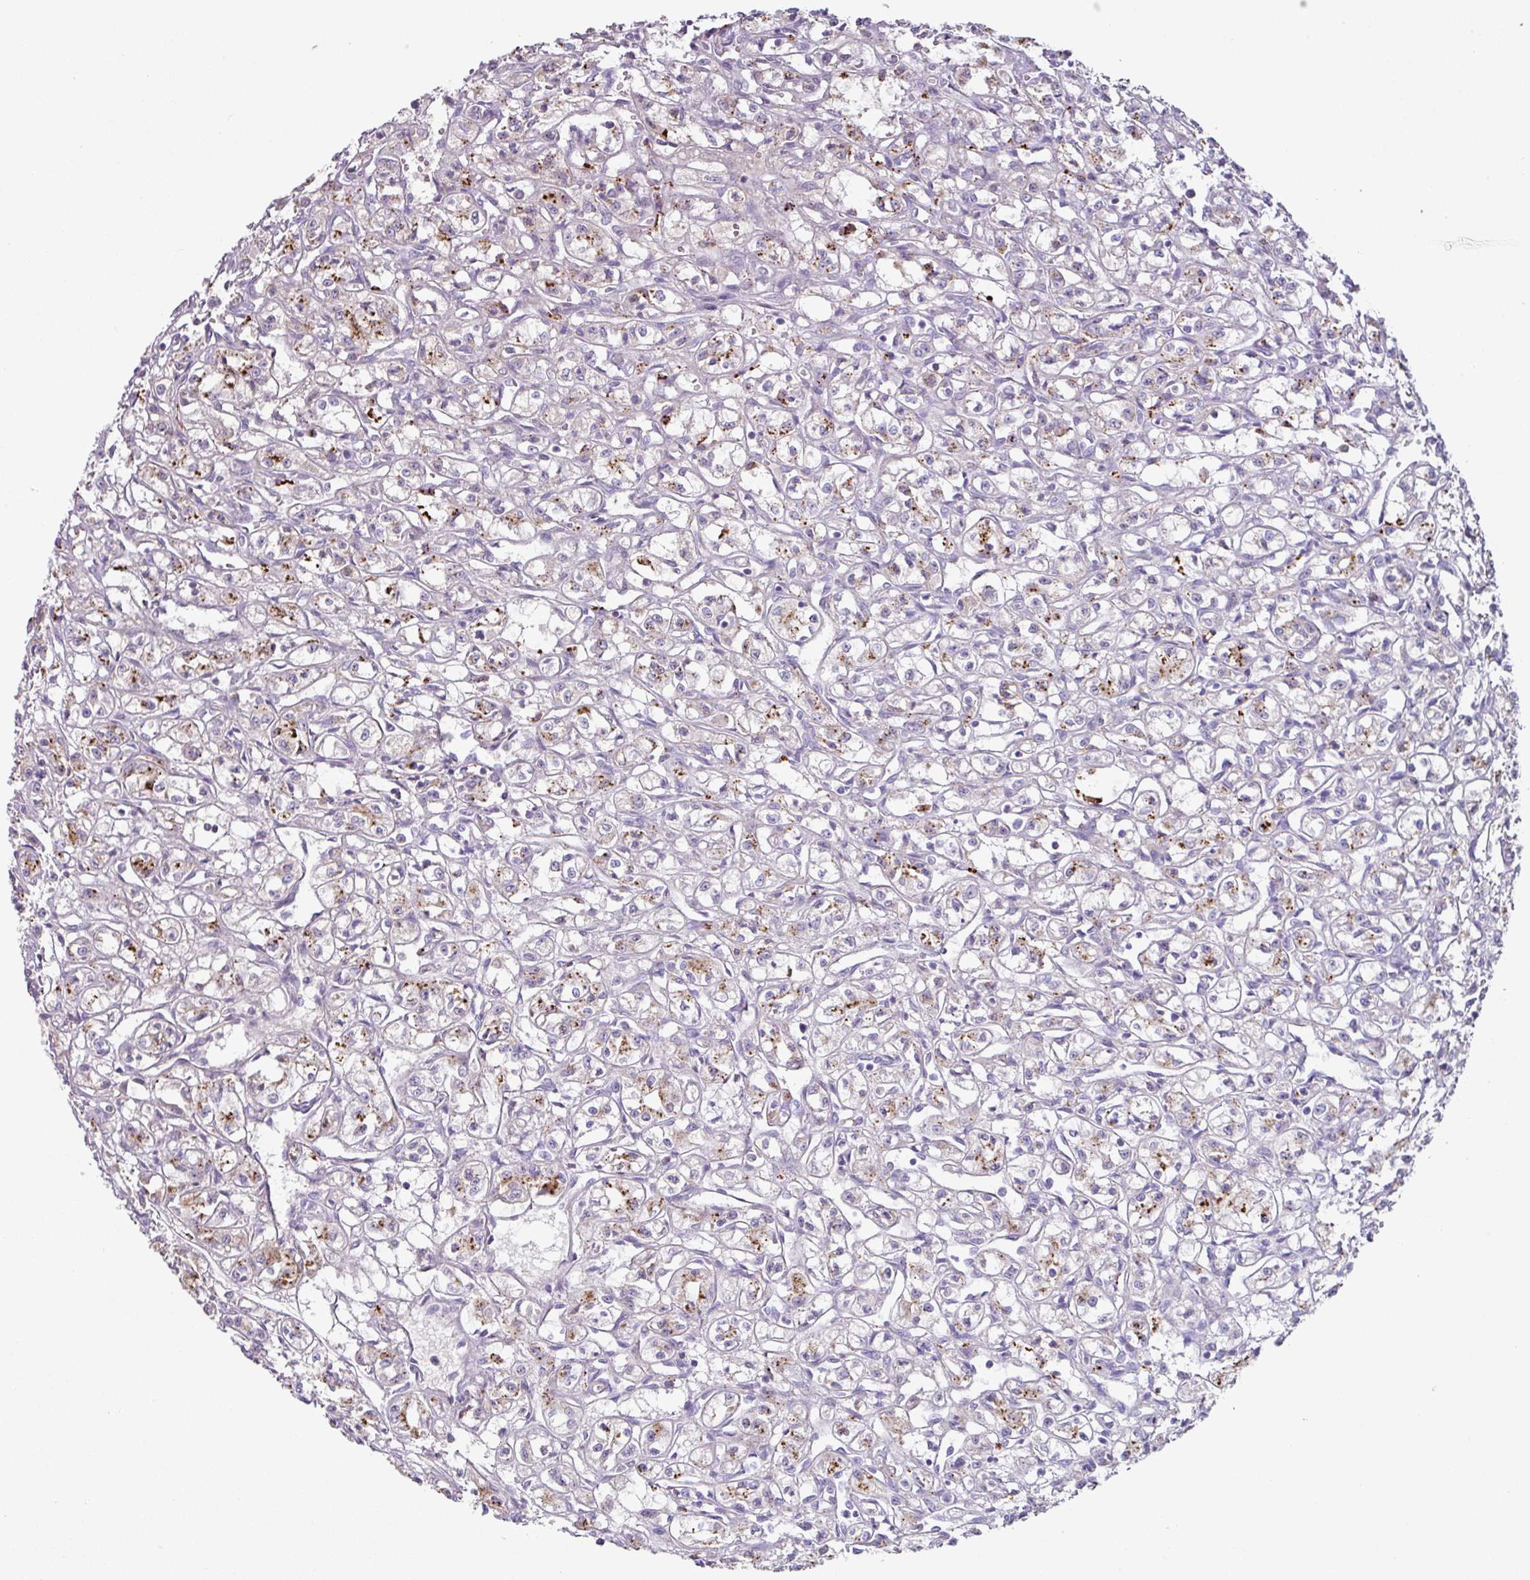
{"staining": {"intensity": "moderate", "quantity": "25%-75%", "location": "cytoplasmic/membranous"}, "tissue": "renal cancer", "cell_type": "Tumor cells", "image_type": "cancer", "snomed": [{"axis": "morphology", "description": "Adenocarcinoma, NOS"}, {"axis": "topography", "description": "Kidney"}], "caption": "Immunohistochemical staining of renal adenocarcinoma demonstrates medium levels of moderate cytoplasmic/membranous expression in about 25%-75% of tumor cells. (Brightfield microscopy of DAB IHC at high magnification).", "gene": "PLEKHH3", "patient": {"sex": "male", "age": 56}}